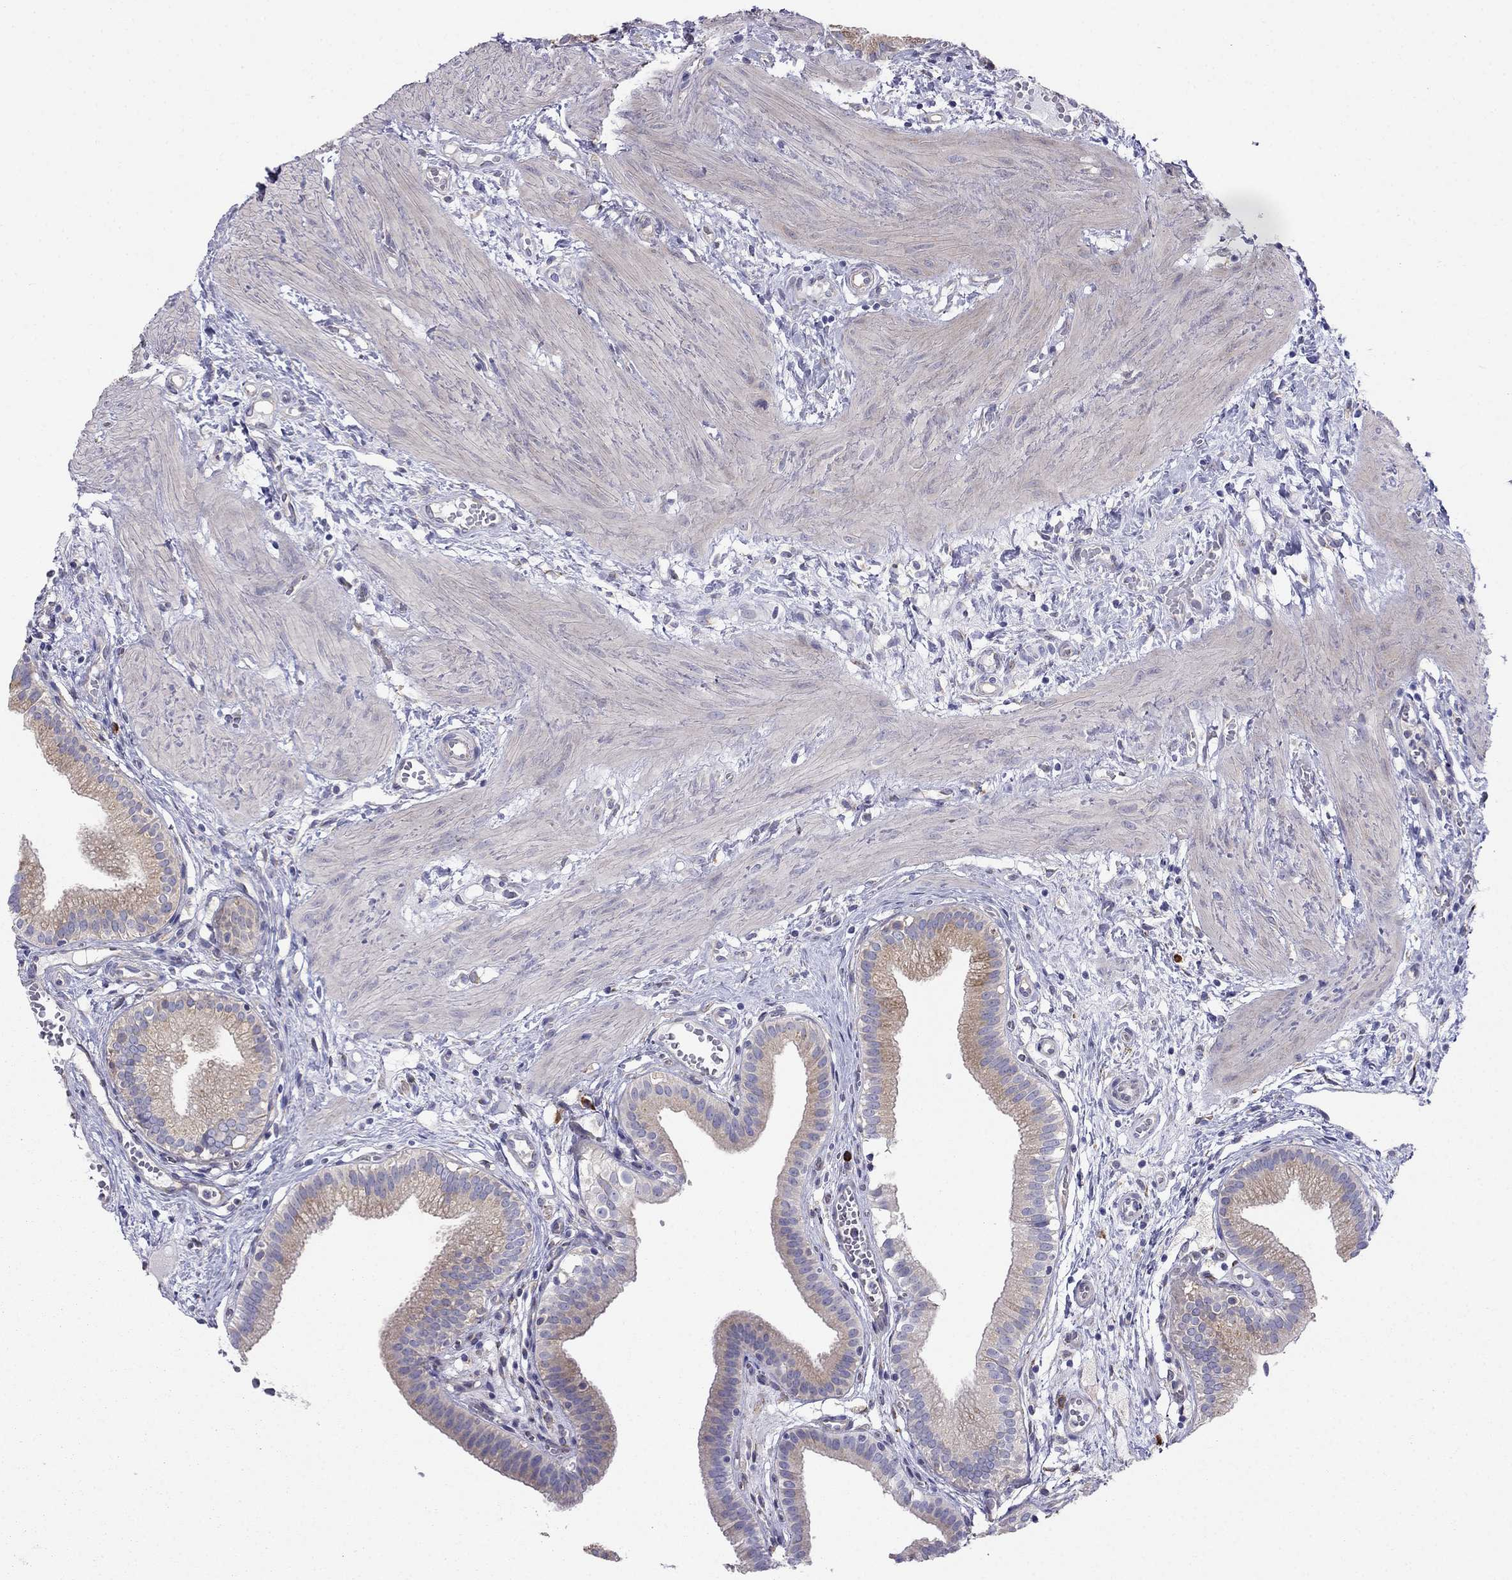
{"staining": {"intensity": "weak", "quantity": "25%-75%", "location": "cytoplasmic/membranous"}, "tissue": "gallbladder", "cell_type": "Glandular cells", "image_type": "normal", "snomed": [{"axis": "morphology", "description": "Normal tissue, NOS"}, {"axis": "topography", "description": "Gallbladder"}], "caption": "Gallbladder was stained to show a protein in brown. There is low levels of weak cytoplasmic/membranous expression in about 25%-75% of glandular cells. (IHC, brightfield microscopy, high magnification).", "gene": "LONRF2", "patient": {"sex": "female", "age": 24}}